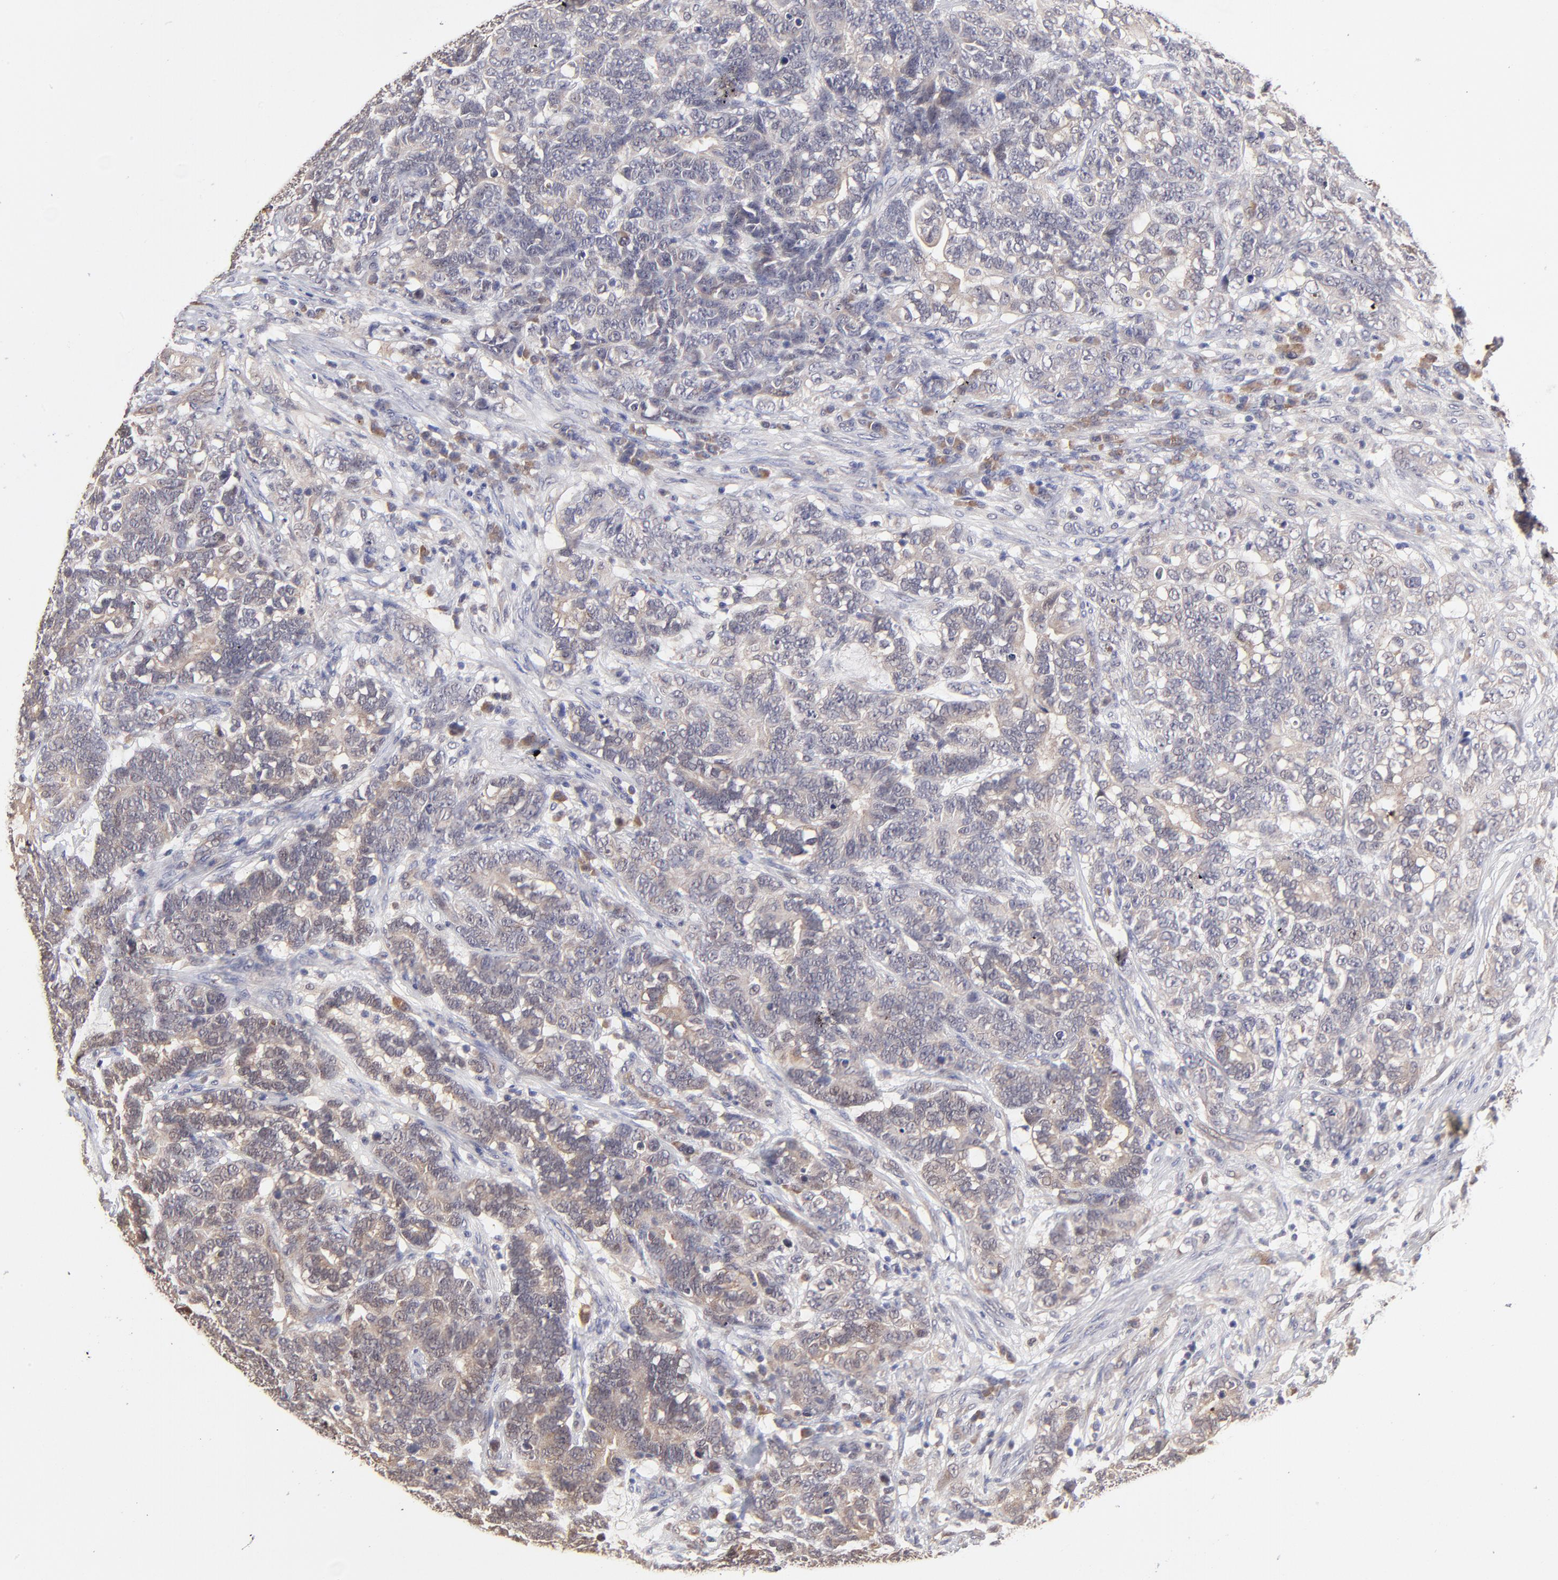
{"staining": {"intensity": "weak", "quantity": ">75%", "location": "cytoplasmic/membranous"}, "tissue": "testis cancer", "cell_type": "Tumor cells", "image_type": "cancer", "snomed": [{"axis": "morphology", "description": "Carcinoma, Embryonal, NOS"}, {"axis": "topography", "description": "Testis"}], "caption": "About >75% of tumor cells in human testis cancer (embryonal carcinoma) demonstrate weak cytoplasmic/membranous protein expression as visualized by brown immunohistochemical staining.", "gene": "ZNF10", "patient": {"sex": "male", "age": 26}}